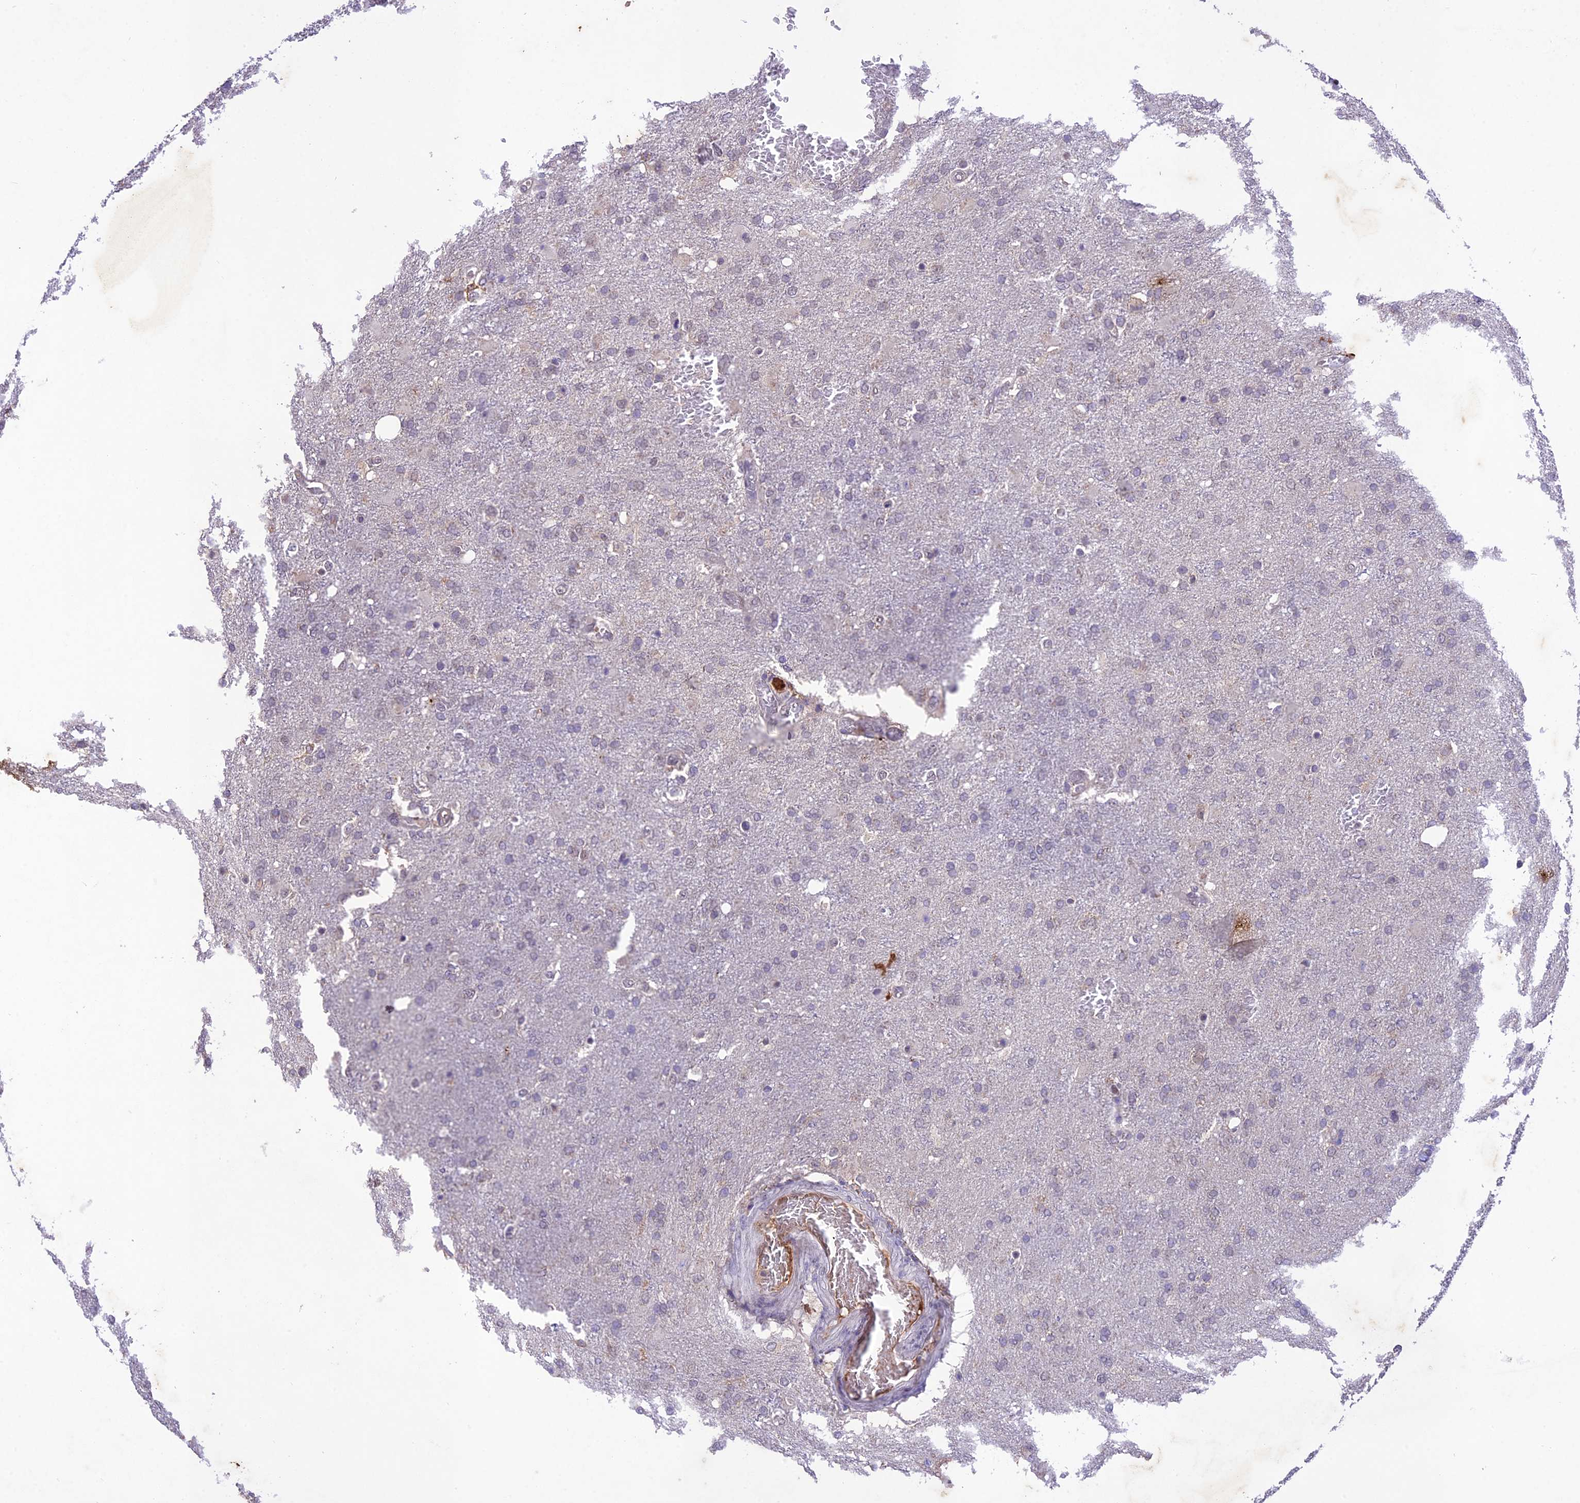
{"staining": {"intensity": "negative", "quantity": "none", "location": "none"}, "tissue": "glioma", "cell_type": "Tumor cells", "image_type": "cancer", "snomed": [{"axis": "morphology", "description": "Glioma, malignant, High grade"}, {"axis": "topography", "description": "Brain"}], "caption": "Immunohistochemical staining of glioma reveals no significant positivity in tumor cells.", "gene": "ANKRD52", "patient": {"sex": "female", "age": 74}}